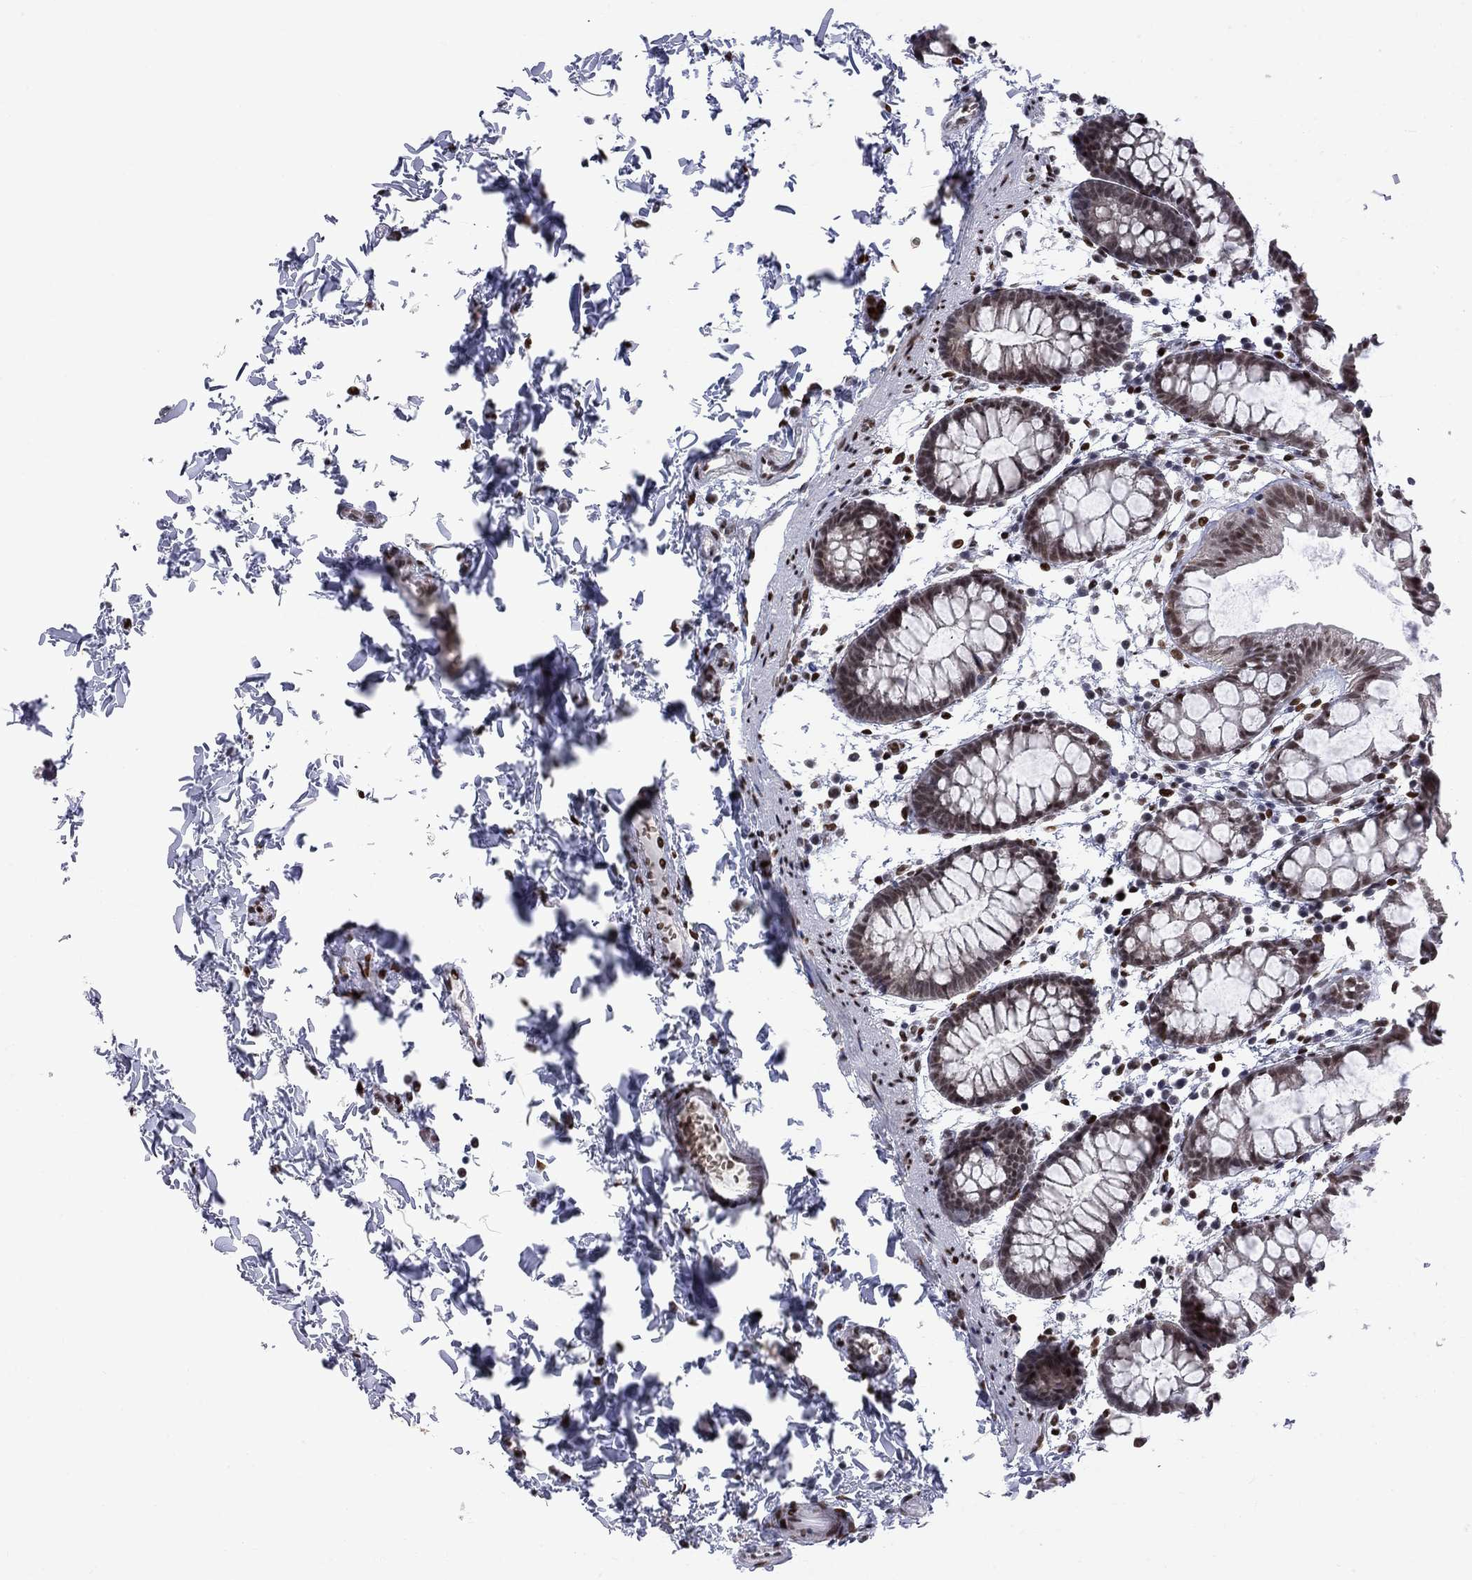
{"staining": {"intensity": "moderate", "quantity": ">75%", "location": "nuclear"}, "tissue": "rectum", "cell_type": "Glandular cells", "image_type": "normal", "snomed": [{"axis": "morphology", "description": "Normal tissue, NOS"}, {"axis": "topography", "description": "Rectum"}], "caption": "Glandular cells reveal moderate nuclear expression in approximately >75% of cells in normal rectum.", "gene": "ZBTB47", "patient": {"sex": "male", "age": 57}}